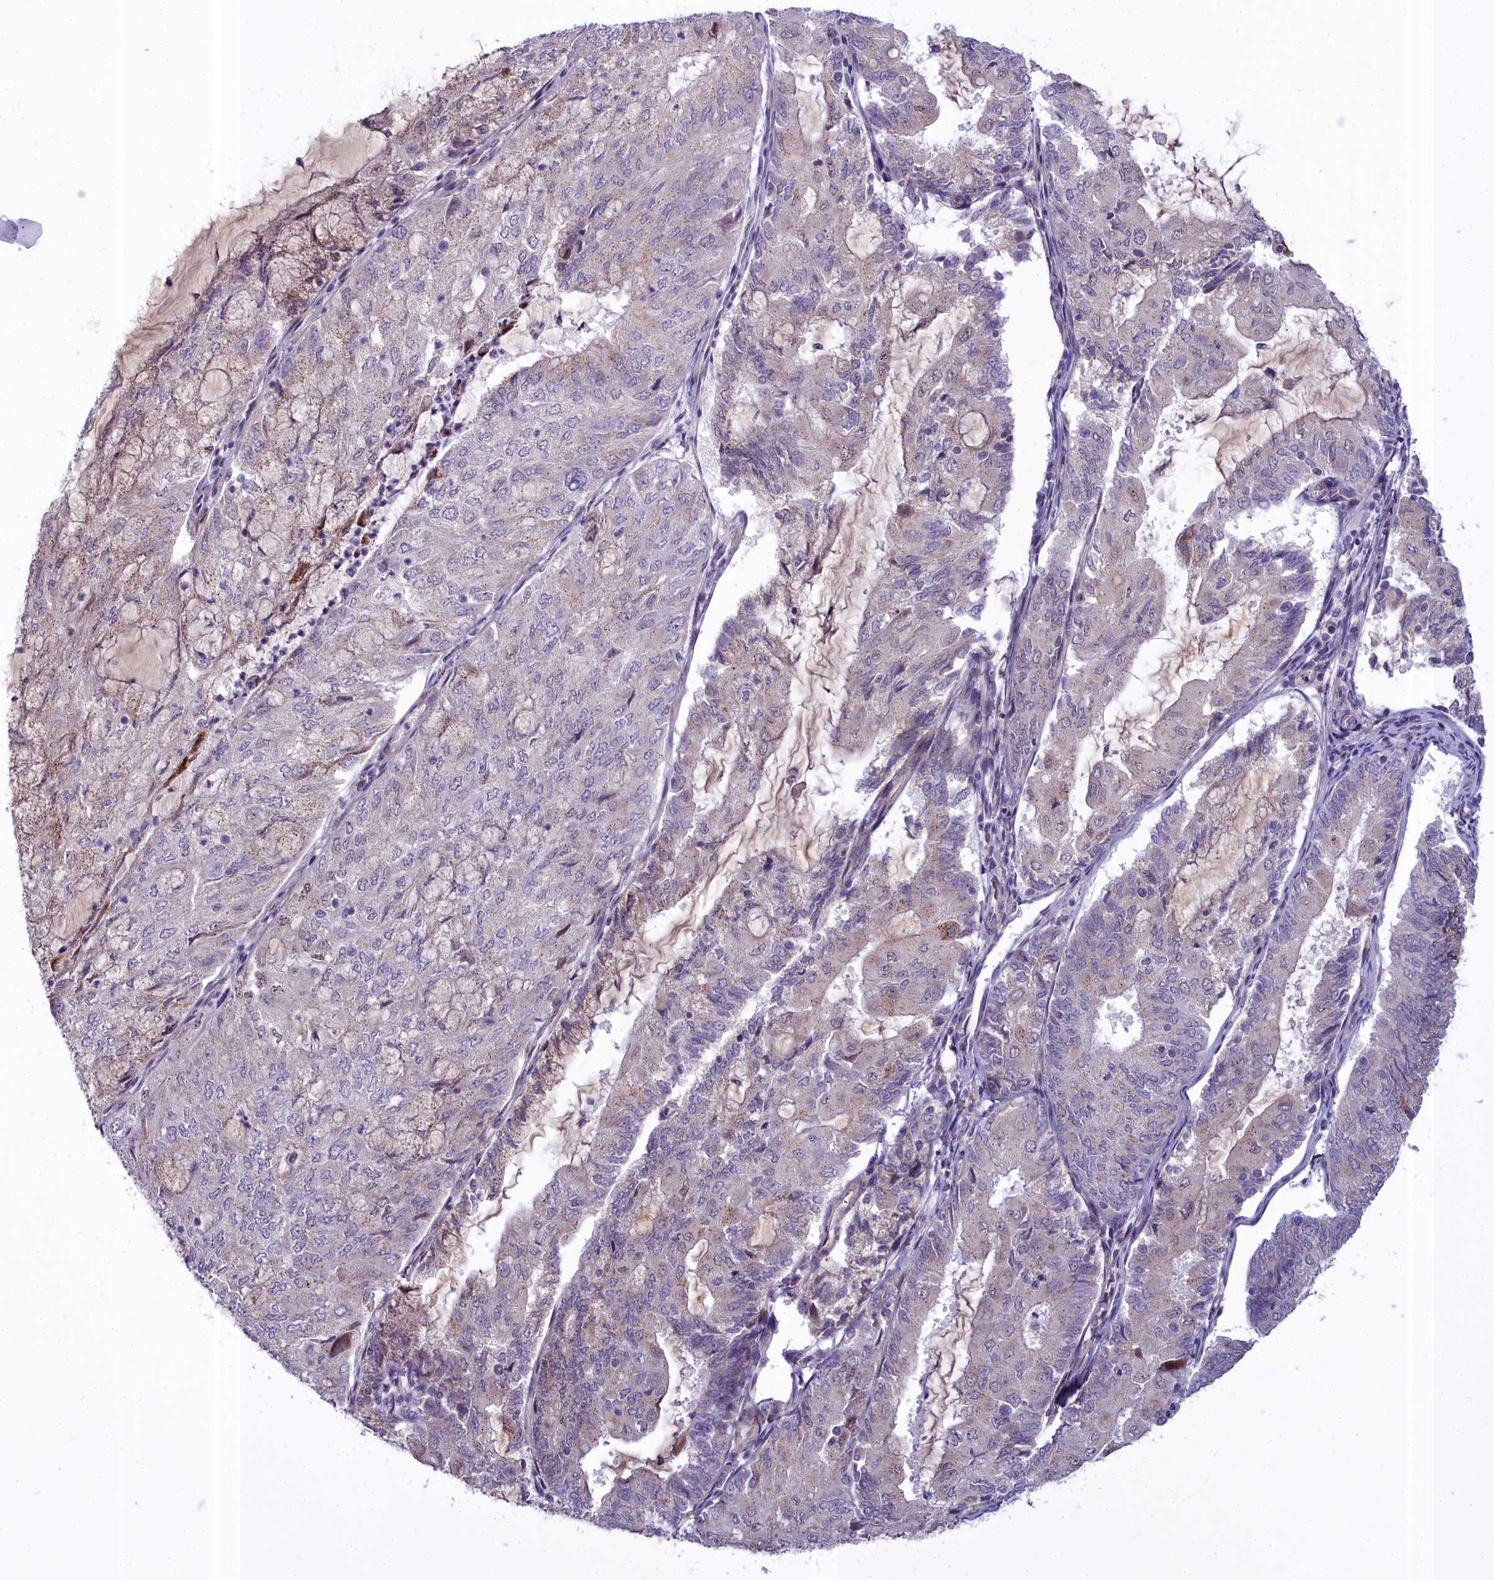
{"staining": {"intensity": "weak", "quantity": "<25%", "location": "cytoplasmic/membranous"}, "tissue": "endometrial cancer", "cell_type": "Tumor cells", "image_type": "cancer", "snomed": [{"axis": "morphology", "description": "Adenocarcinoma, NOS"}, {"axis": "topography", "description": "Endometrium"}], "caption": "DAB immunohistochemical staining of human endometrial adenocarcinoma shows no significant positivity in tumor cells.", "gene": "WDPCP", "patient": {"sex": "female", "age": 81}}